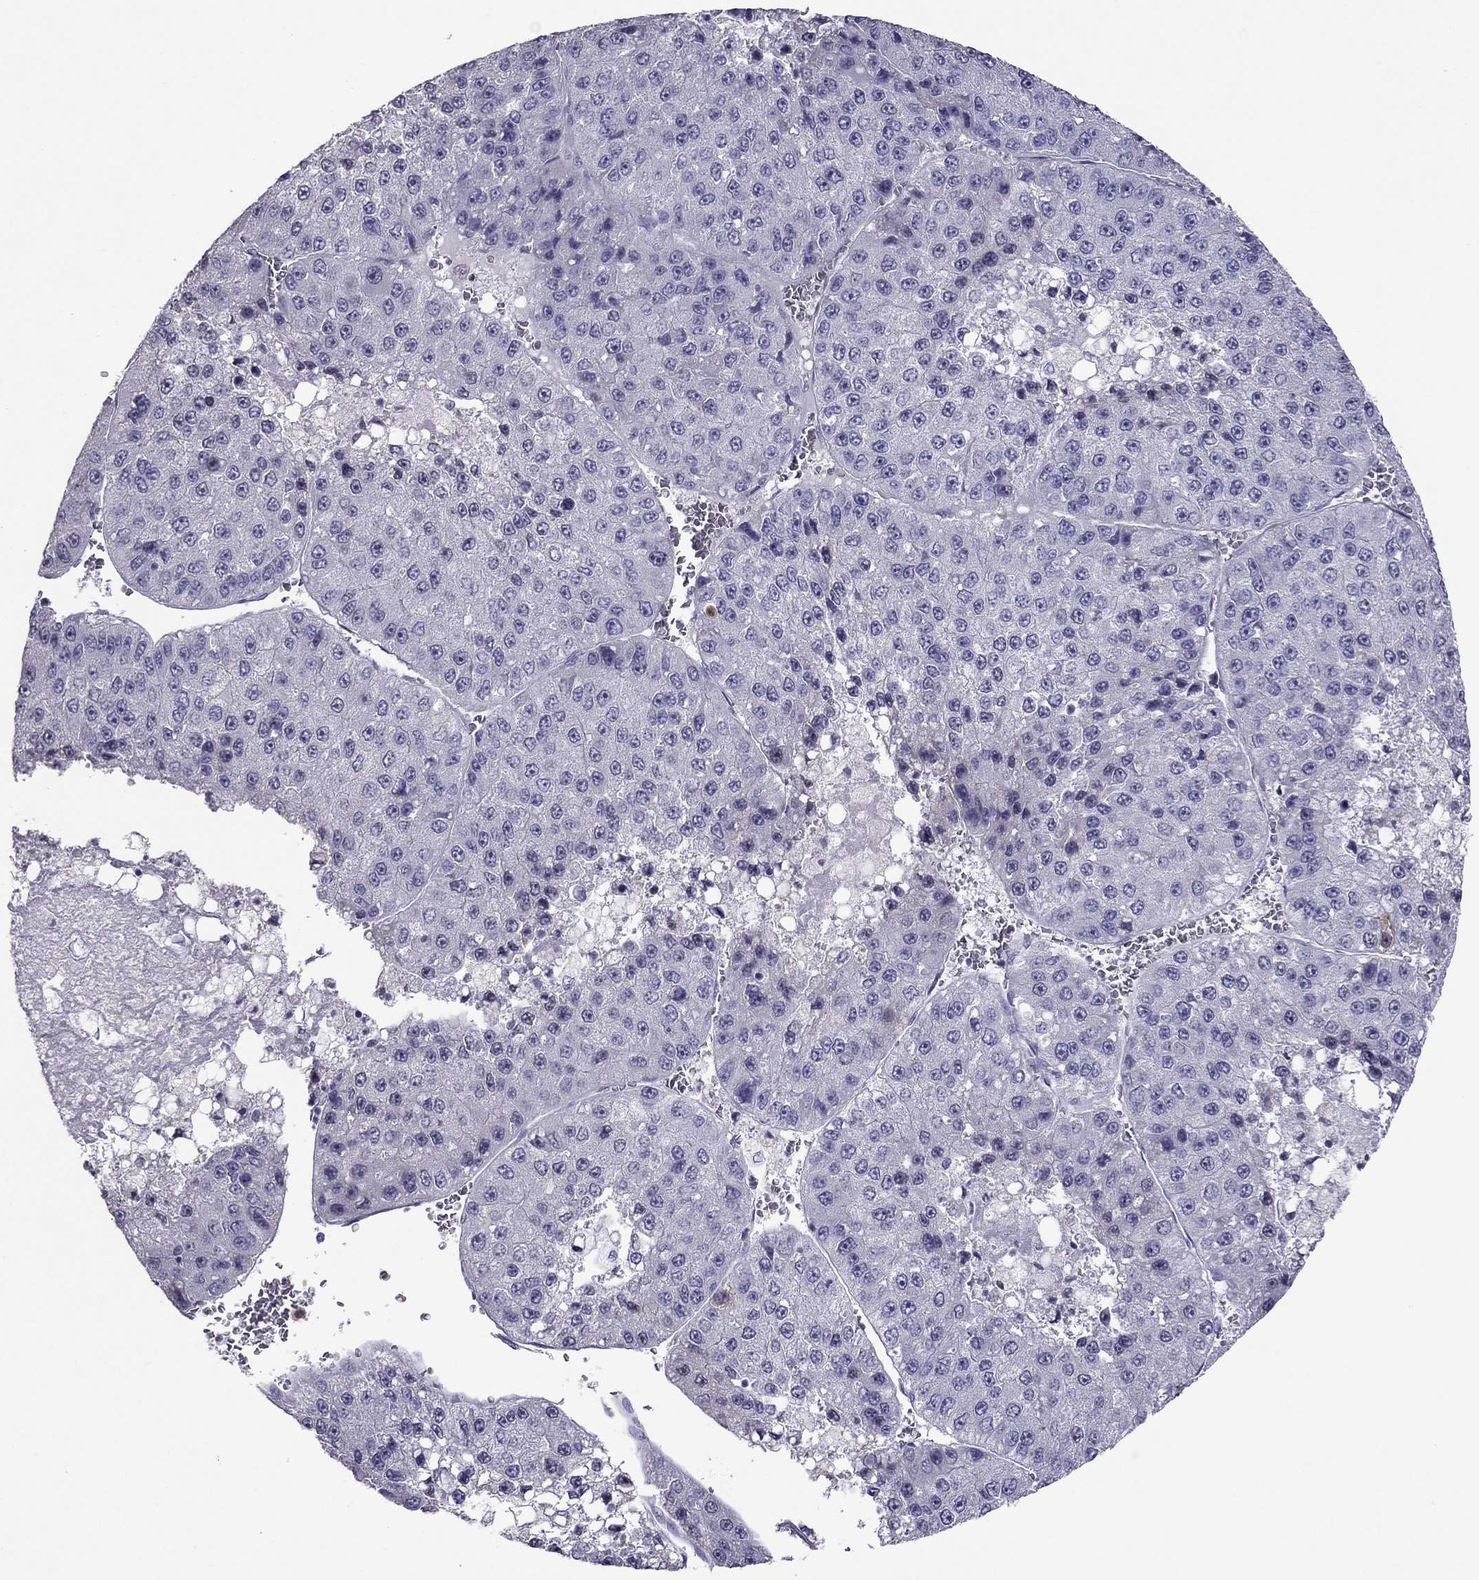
{"staining": {"intensity": "negative", "quantity": "none", "location": "none"}, "tissue": "liver cancer", "cell_type": "Tumor cells", "image_type": "cancer", "snomed": [{"axis": "morphology", "description": "Carcinoma, Hepatocellular, NOS"}, {"axis": "topography", "description": "Liver"}], "caption": "This image is of hepatocellular carcinoma (liver) stained with immunohistochemistry (IHC) to label a protein in brown with the nuclei are counter-stained blue. There is no expression in tumor cells.", "gene": "RGS8", "patient": {"sex": "female", "age": 73}}